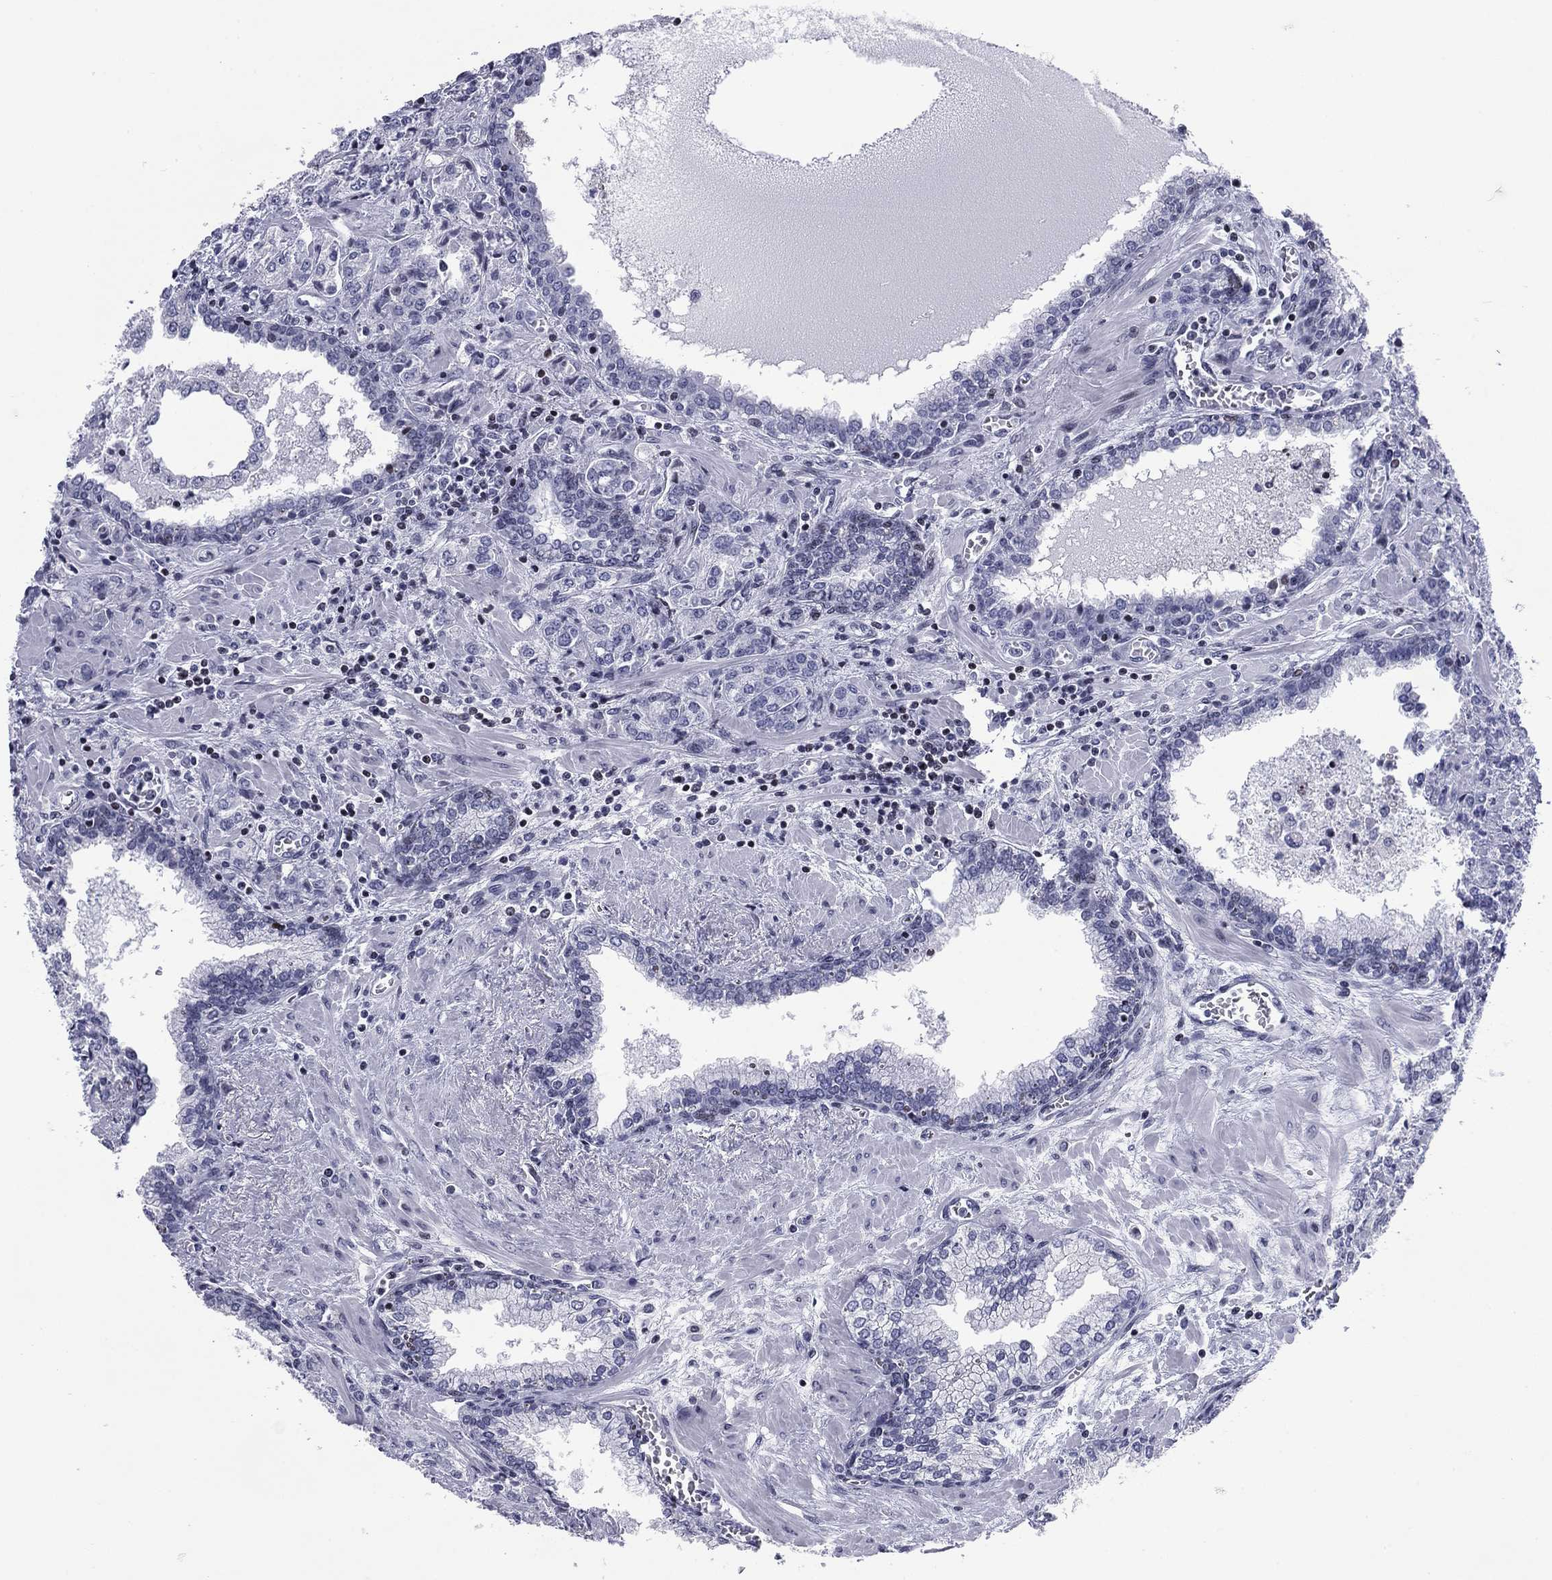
{"staining": {"intensity": "negative", "quantity": "none", "location": "none"}, "tissue": "prostate cancer", "cell_type": "Tumor cells", "image_type": "cancer", "snomed": [{"axis": "morphology", "description": "Adenocarcinoma, NOS"}, {"axis": "topography", "description": "Prostate and seminal vesicle, NOS"}, {"axis": "topography", "description": "Prostate"}], "caption": "Immunohistochemistry (IHC) histopathology image of neoplastic tissue: human adenocarcinoma (prostate) stained with DAB (3,3'-diaminobenzidine) exhibits no significant protein expression in tumor cells.", "gene": "CCDC144A", "patient": {"sex": "male", "age": 62}}